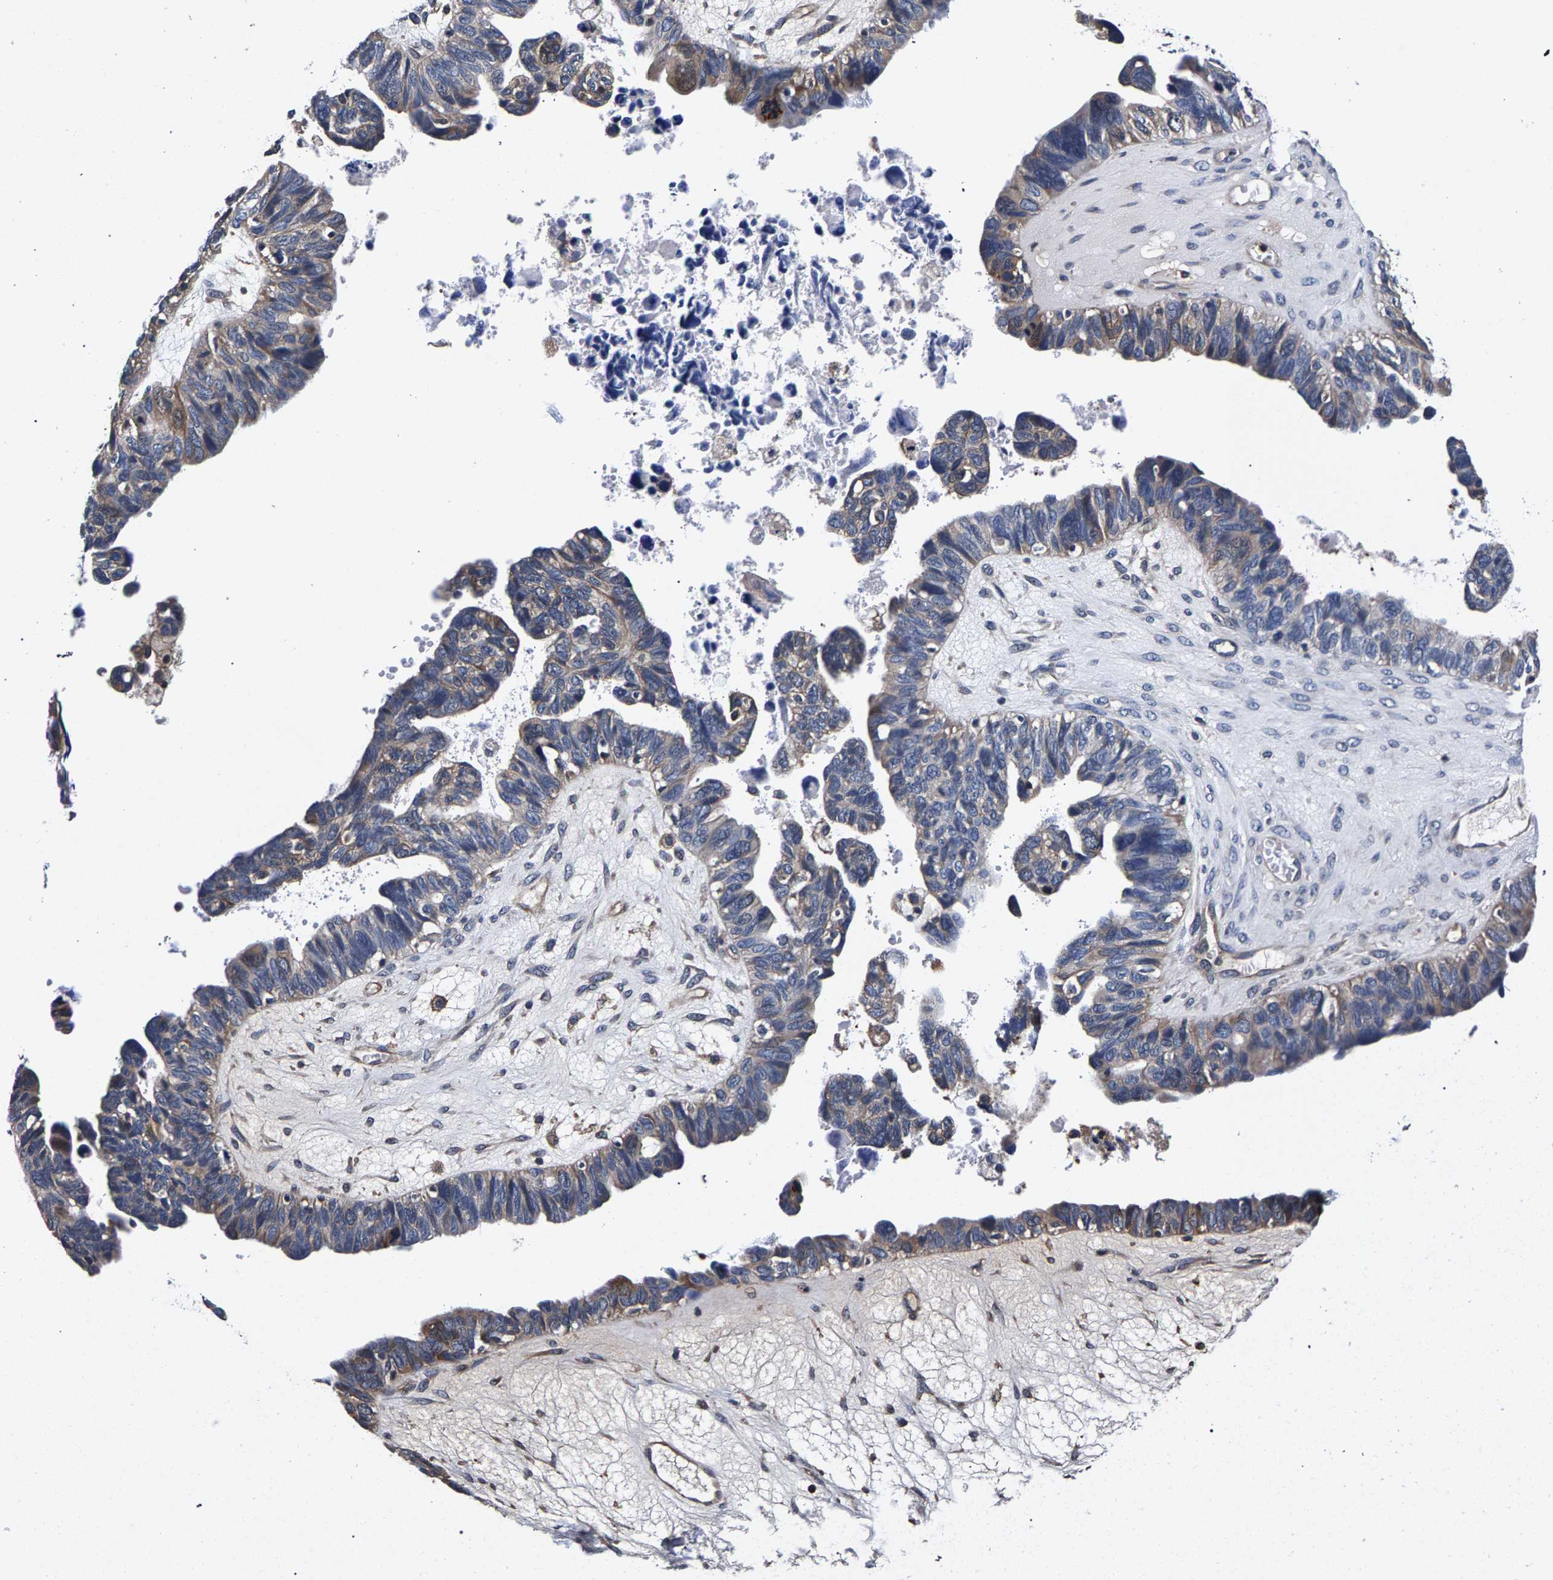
{"staining": {"intensity": "moderate", "quantity": "<25%", "location": "cytoplasmic/membranous"}, "tissue": "ovarian cancer", "cell_type": "Tumor cells", "image_type": "cancer", "snomed": [{"axis": "morphology", "description": "Cystadenocarcinoma, serous, NOS"}, {"axis": "topography", "description": "Ovary"}], "caption": "Immunohistochemistry staining of serous cystadenocarcinoma (ovarian), which shows low levels of moderate cytoplasmic/membranous staining in approximately <25% of tumor cells indicating moderate cytoplasmic/membranous protein staining. The staining was performed using DAB (brown) for protein detection and nuclei were counterstained in hematoxylin (blue).", "gene": "MARCHF7", "patient": {"sex": "female", "age": 79}}